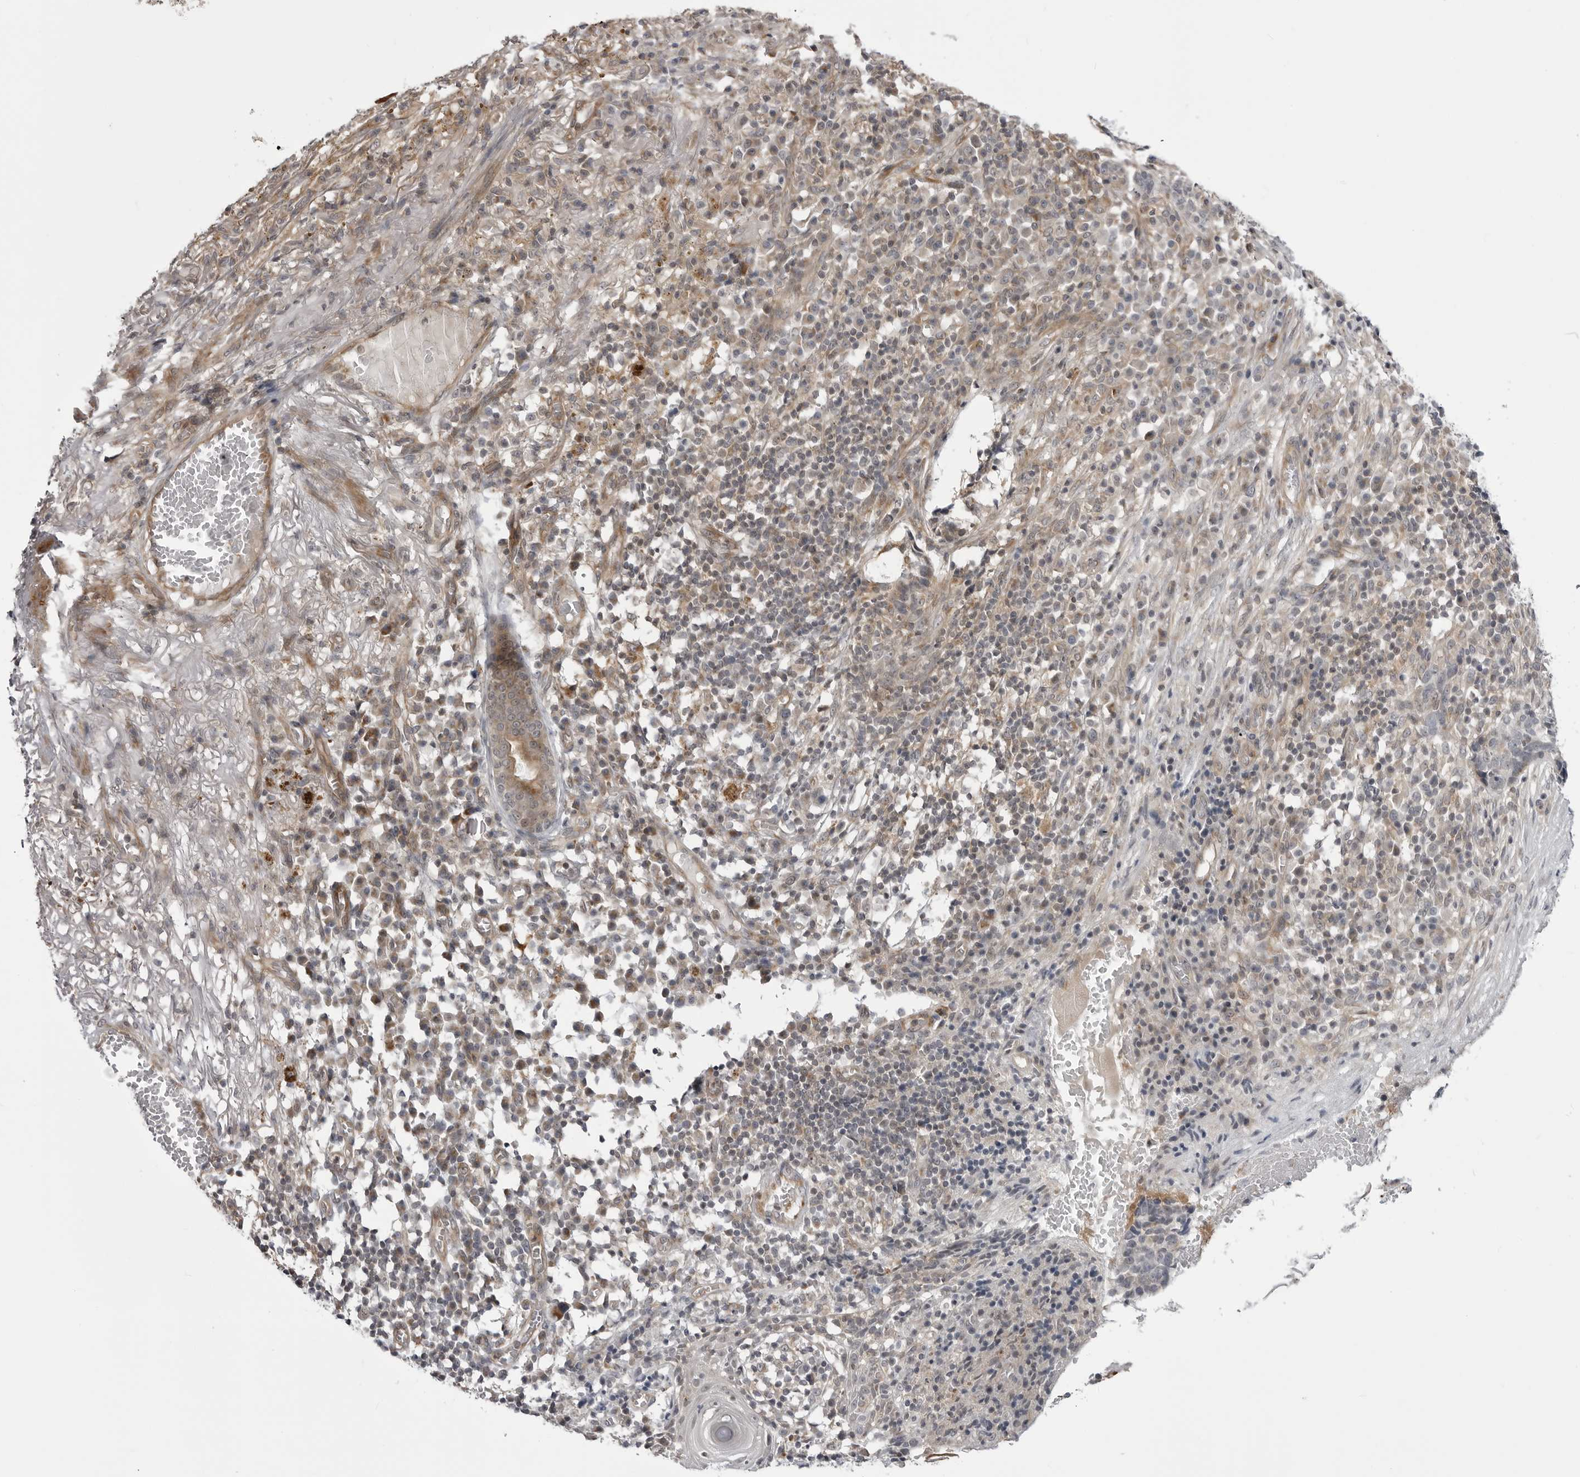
{"staining": {"intensity": "negative", "quantity": "none", "location": "none"}, "tissue": "skin cancer", "cell_type": "Tumor cells", "image_type": "cancer", "snomed": [{"axis": "morphology", "description": "Basal cell carcinoma"}, {"axis": "topography", "description": "Skin"}], "caption": "The micrograph demonstrates no significant positivity in tumor cells of skin basal cell carcinoma.", "gene": "CCDC18", "patient": {"sex": "male", "age": 85}}